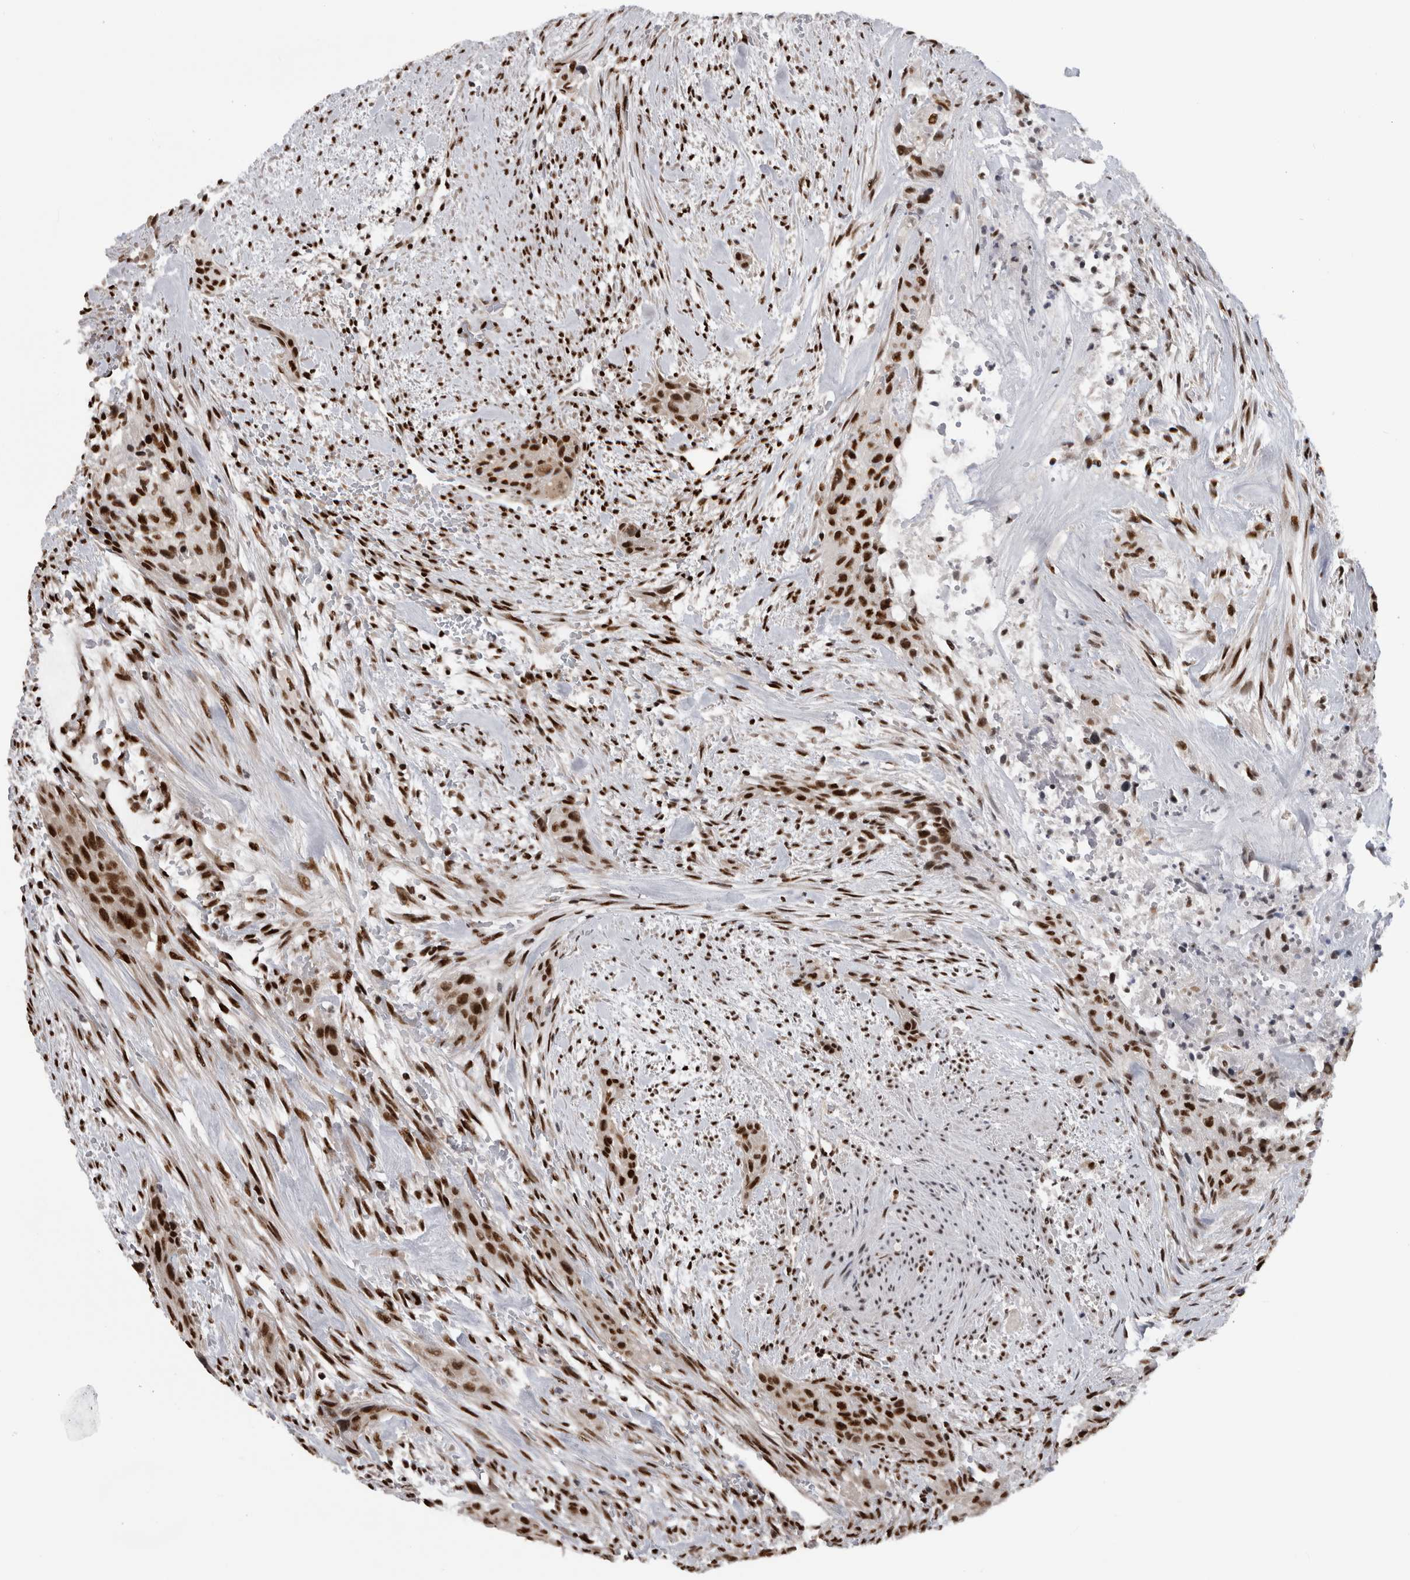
{"staining": {"intensity": "strong", "quantity": ">75%", "location": "nuclear"}, "tissue": "urothelial cancer", "cell_type": "Tumor cells", "image_type": "cancer", "snomed": [{"axis": "morphology", "description": "Urothelial carcinoma, High grade"}, {"axis": "topography", "description": "Urinary bladder"}], "caption": "Tumor cells show high levels of strong nuclear expression in about >75% of cells in human urothelial cancer.", "gene": "ZSCAN2", "patient": {"sex": "male", "age": 35}}